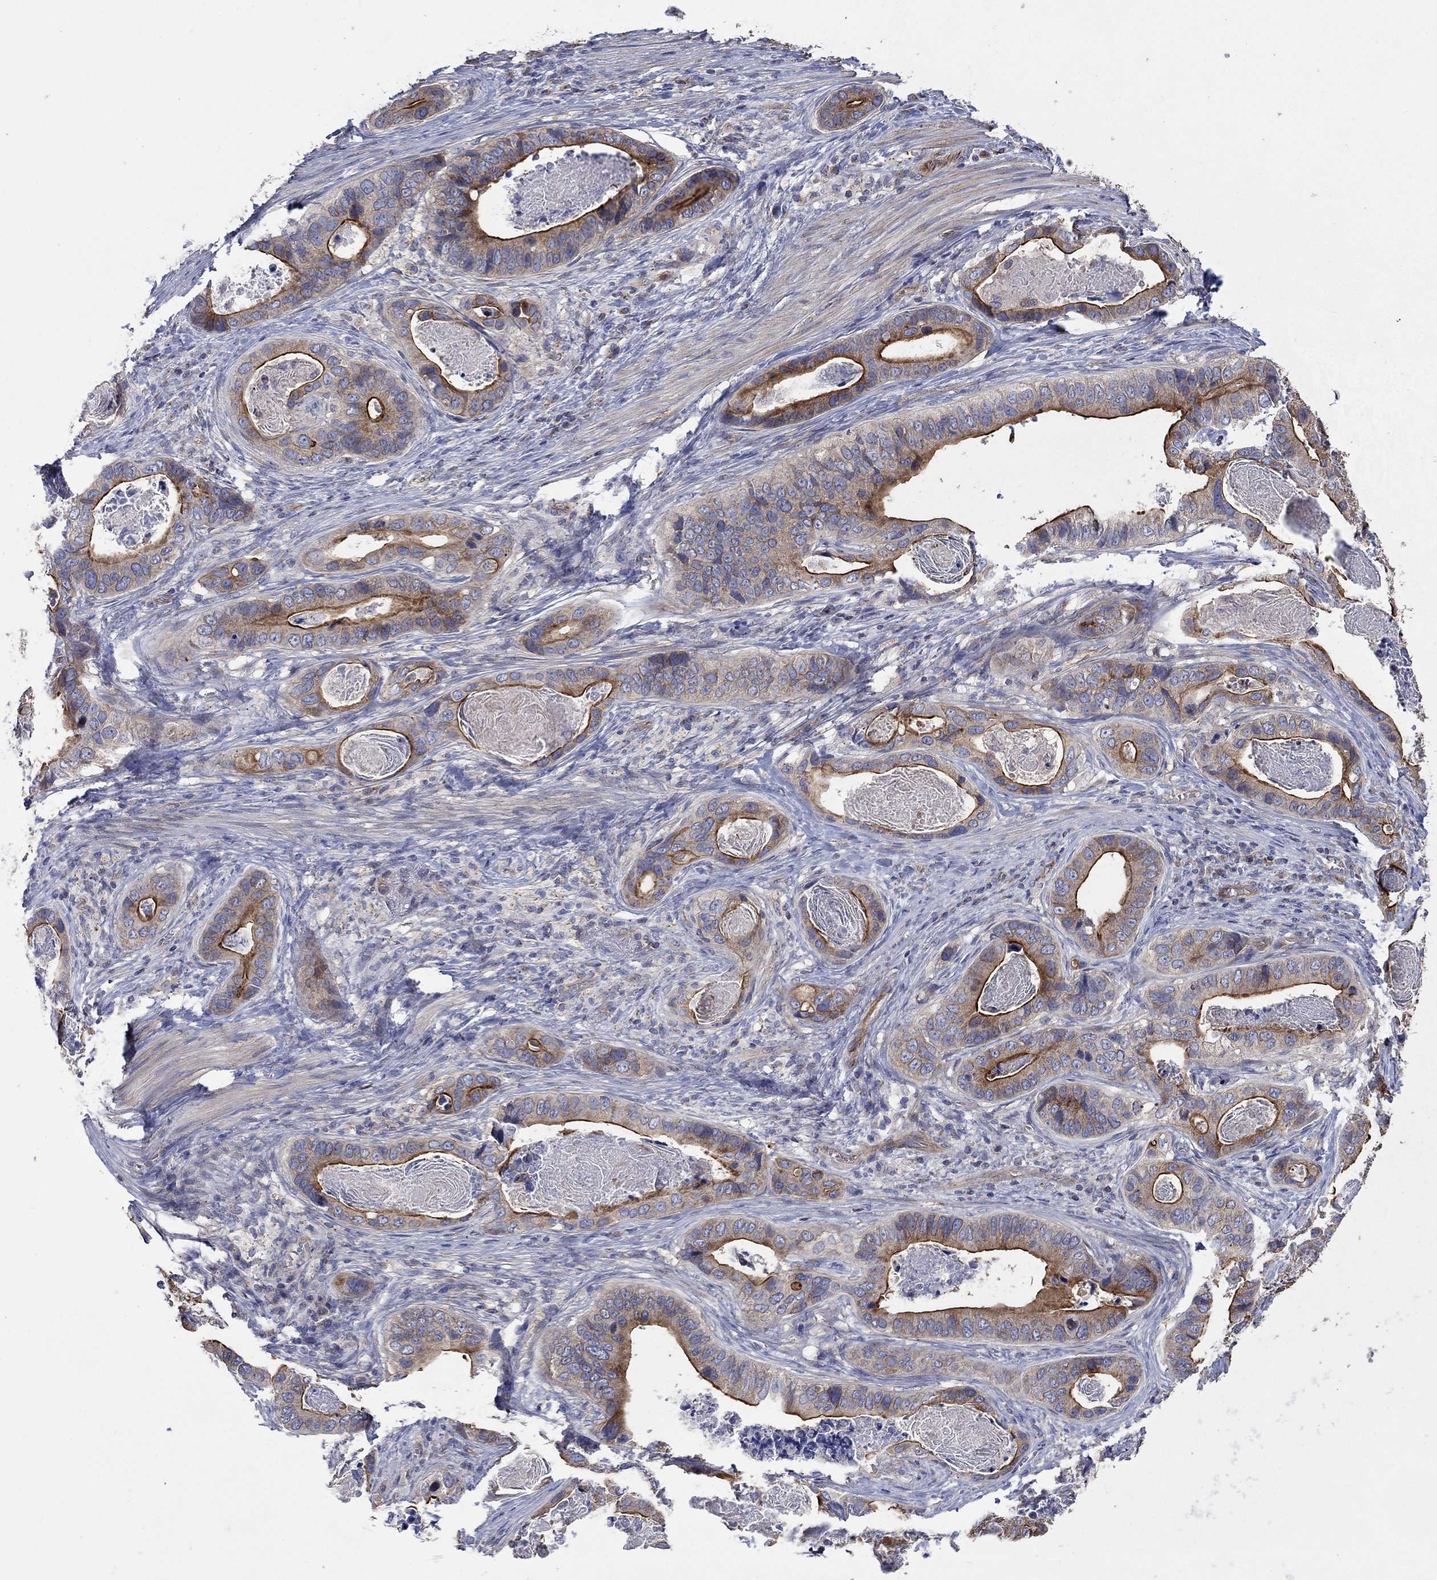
{"staining": {"intensity": "strong", "quantity": "<25%", "location": "cytoplasmic/membranous"}, "tissue": "stomach cancer", "cell_type": "Tumor cells", "image_type": "cancer", "snomed": [{"axis": "morphology", "description": "Adenocarcinoma, NOS"}, {"axis": "topography", "description": "Stomach"}], "caption": "A medium amount of strong cytoplasmic/membranous staining is appreciated in about <25% of tumor cells in adenocarcinoma (stomach) tissue.", "gene": "TPRN", "patient": {"sex": "male", "age": 84}}